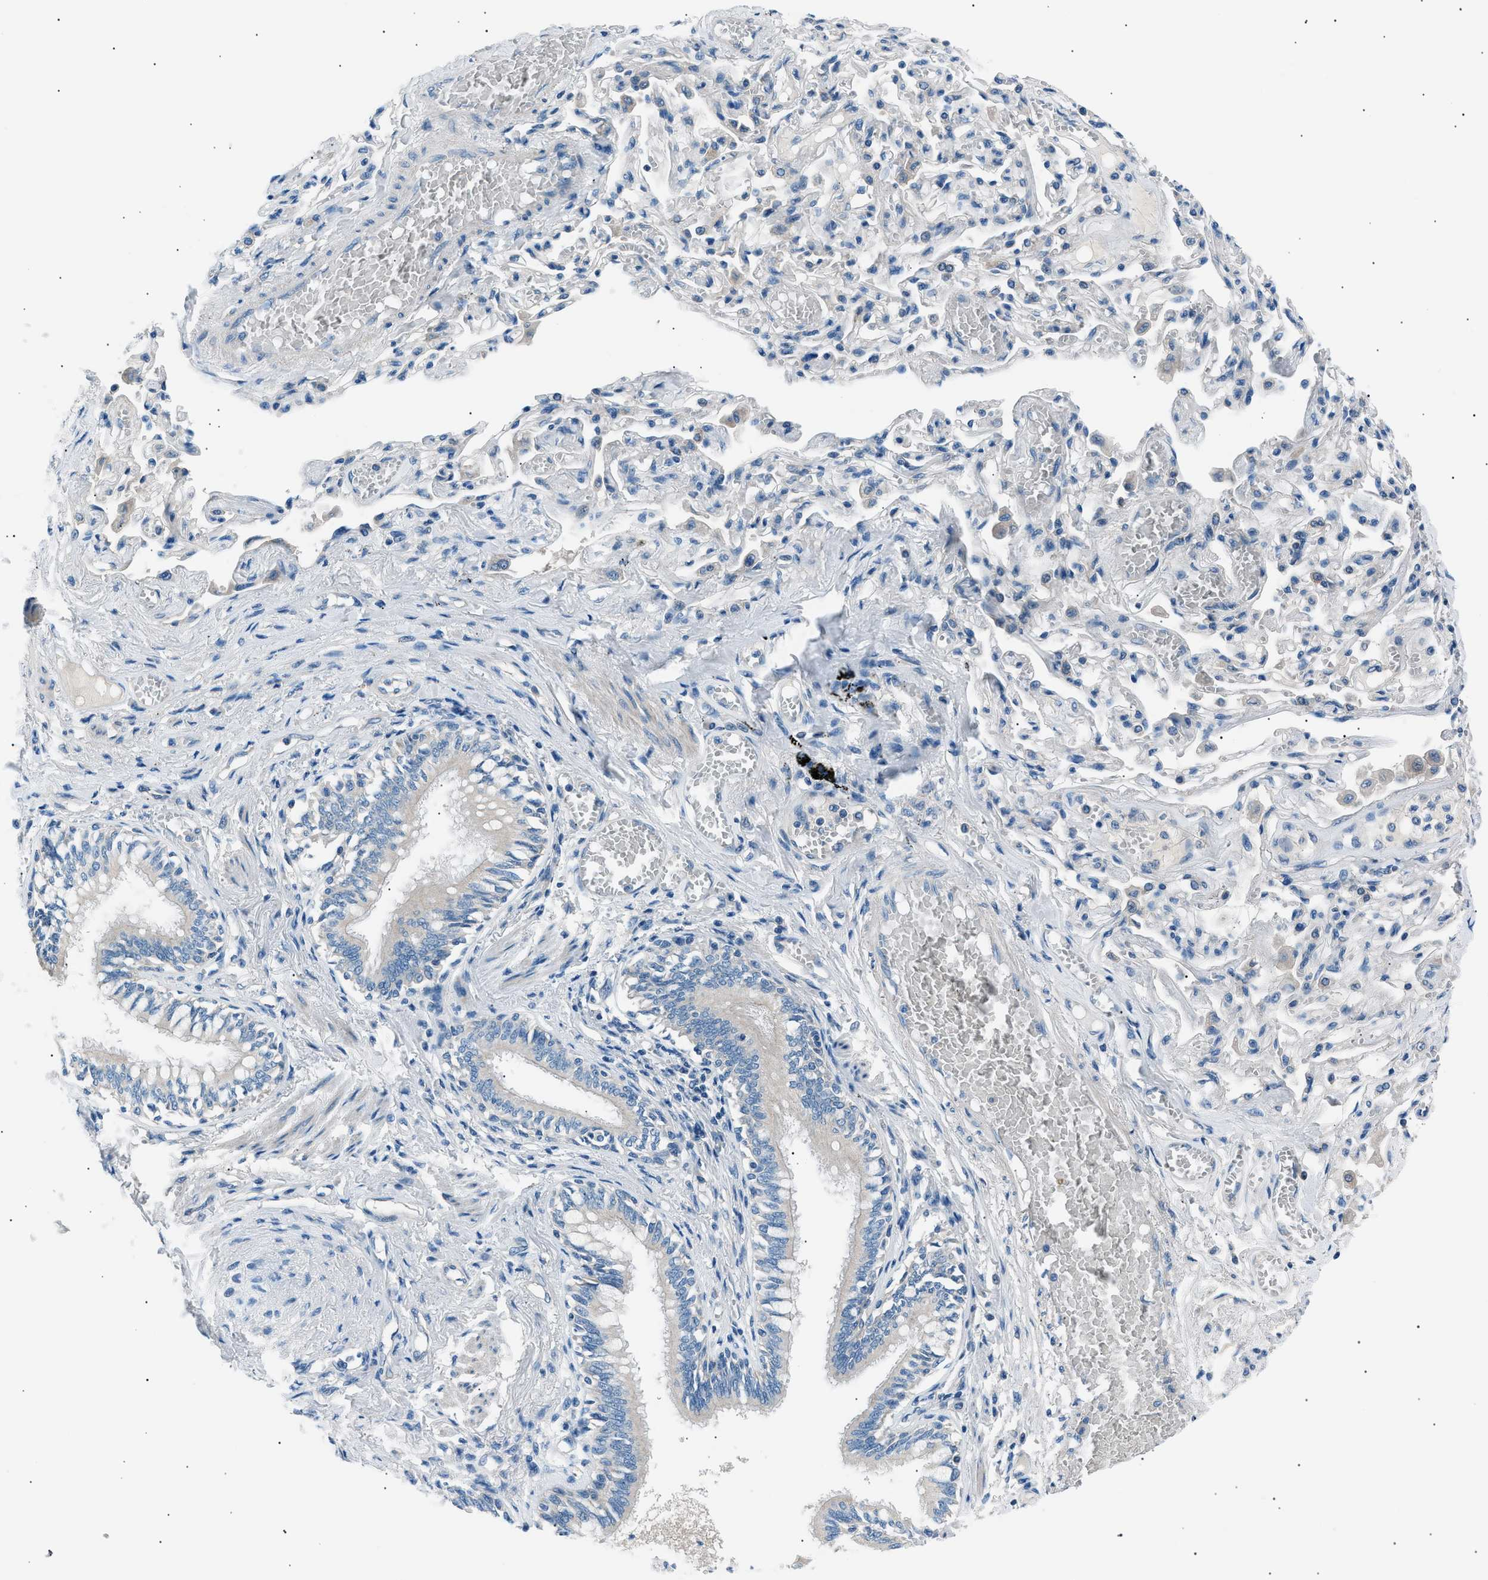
{"staining": {"intensity": "moderate", "quantity": "25%-75%", "location": "cytoplasmic/membranous"}, "tissue": "bronchus", "cell_type": "Respiratory epithelial cells", "image_type": "normal", "snomed": [{"axis": "morphology", "description": "Normal tissue, NOS"}, {"axis": "morphology", "description": "Inflammation, NOS"}, {"axis": "topography", "description": "Cartilage tissue"}, {"axis": "topography", "description": "Lung"}], "caption": "Unremarkable bronchus was stained to show a protein in brown. There is medium levels of moderate cytoplasmic/membranous staining in approximately 25%-75% of respiratory epithelial cells.", "gene": "LRRC37B", "patient": {"sex": "male", "age": 71}}